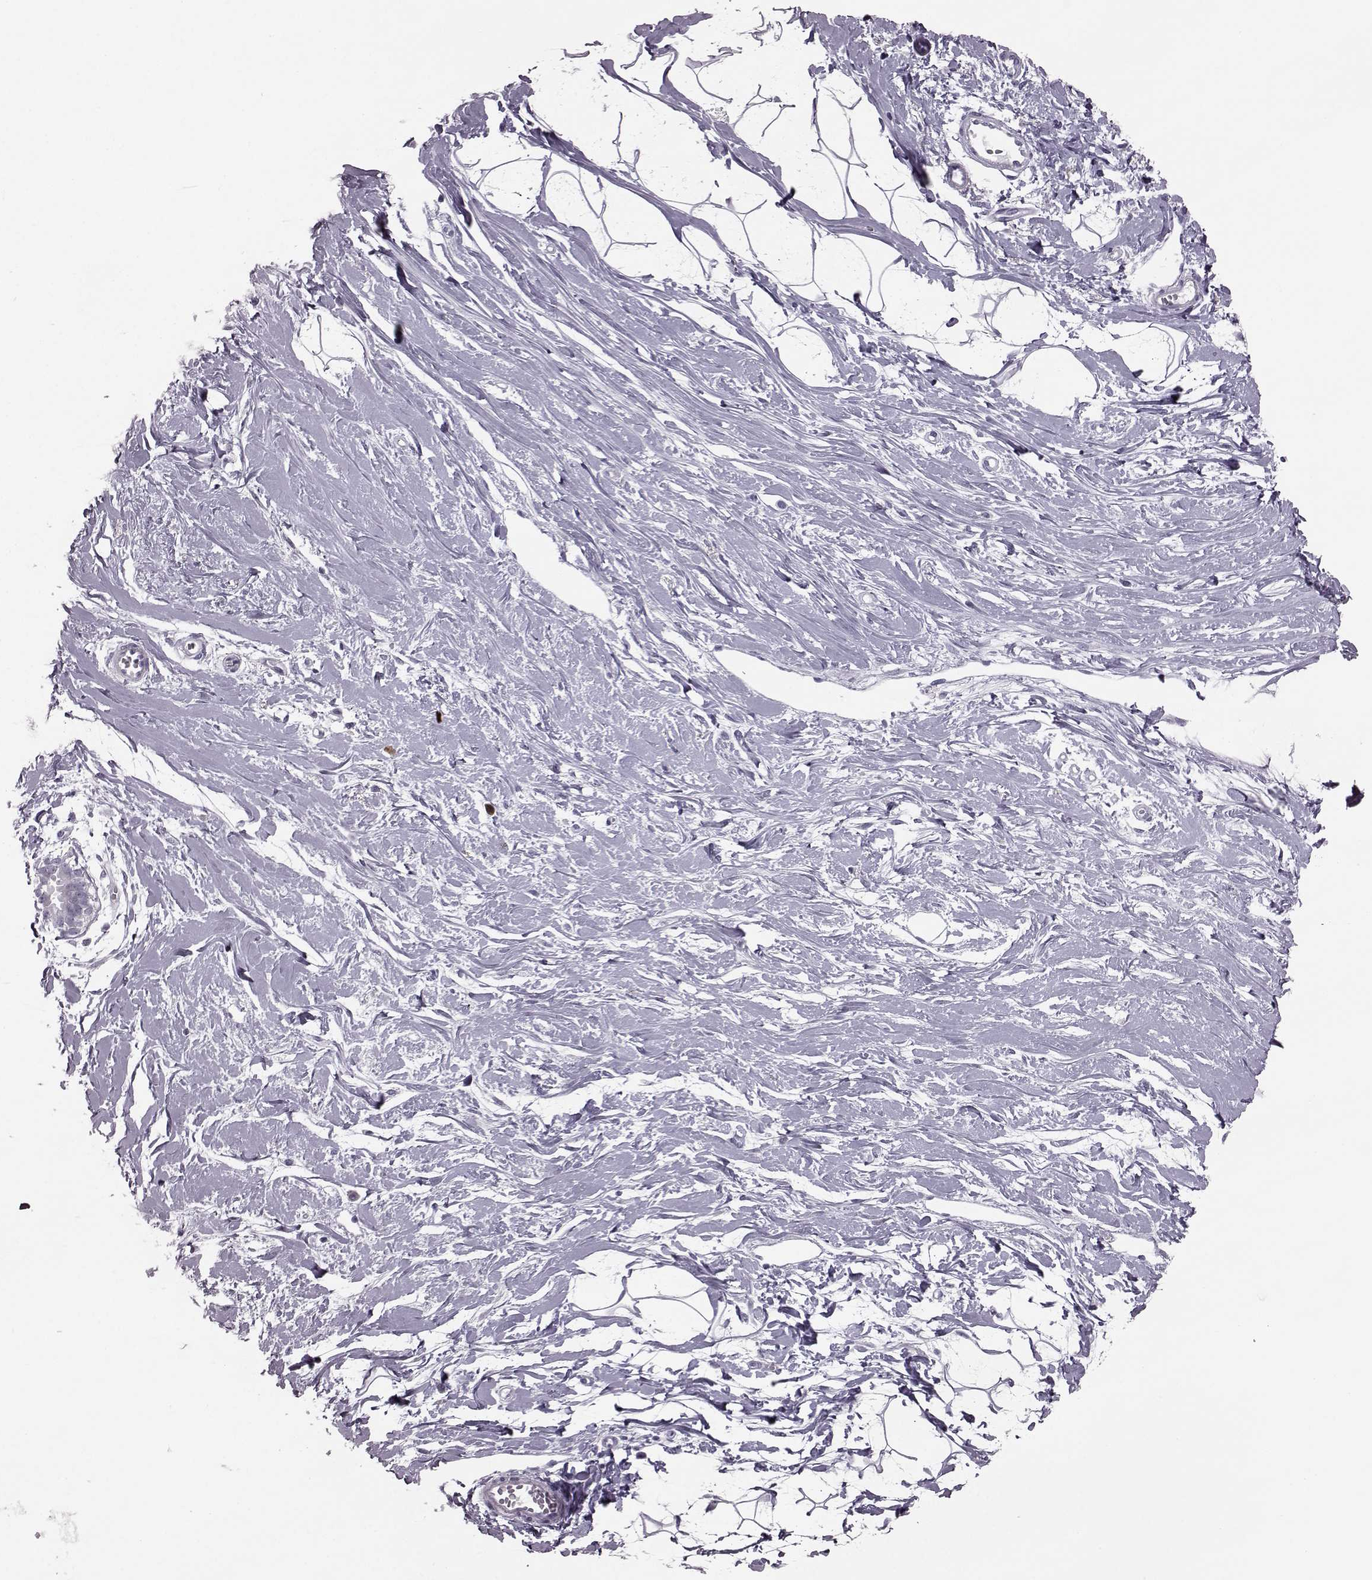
{"staining": {"intensity": "negative", "quantity": "none", "location": "none"}, "tissue": "breast", "cell_type": "Adipocytes", "image_type": "normal", "snomed": [{"axis": "morphology", "description": "Normal tissue, NOS"}, {"axis": "topography", "description": "Breast"}], "caption": "Immunohistochemistry histopathology image of normal human breast stained for a protein (brown), which reveals no positivity in adipocytes.", "gene": "JSRP1", "patient": {"sex": "female", "age": 49}}